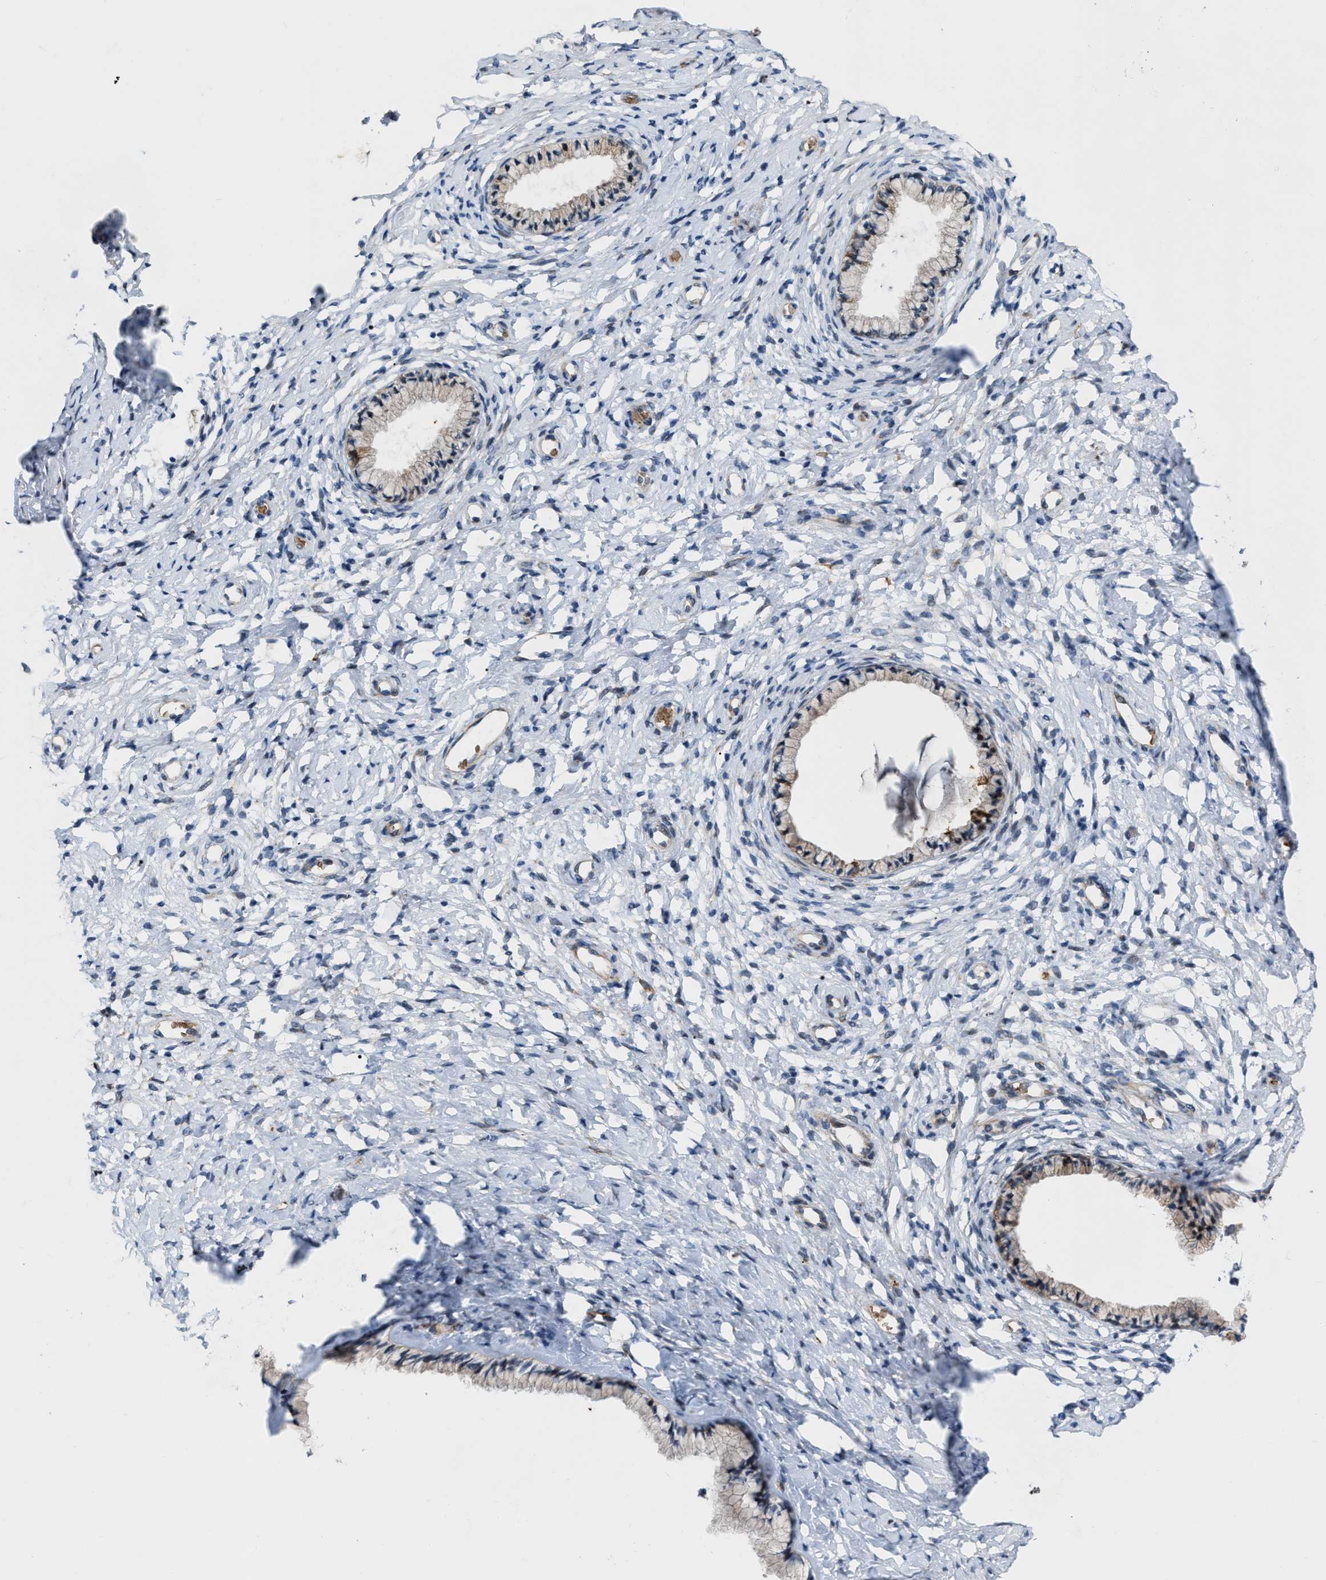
{"staining": {"intensity": "moderate", "quantity": "<25%", "location": "cytoplasmic/membranous"}, "tissue": "cervix", "cell_type": "Glandular cells", "image_type": "normal", "snomed": [{"axis": "morphology", "description": "Normal tissue, NOS"}, {"axis": "topography", "description": "Cervix"}], "caption": "Immunohistochemical staining of benign human cervix displays low levels of moderate cytoplasmic/membranous positivity in about <25% of glandular cells. (DAB IHC with brightfield microscopy, high magnification).", "gene": "POLR1F", "patient": {"sex": "female", "age": 72}}